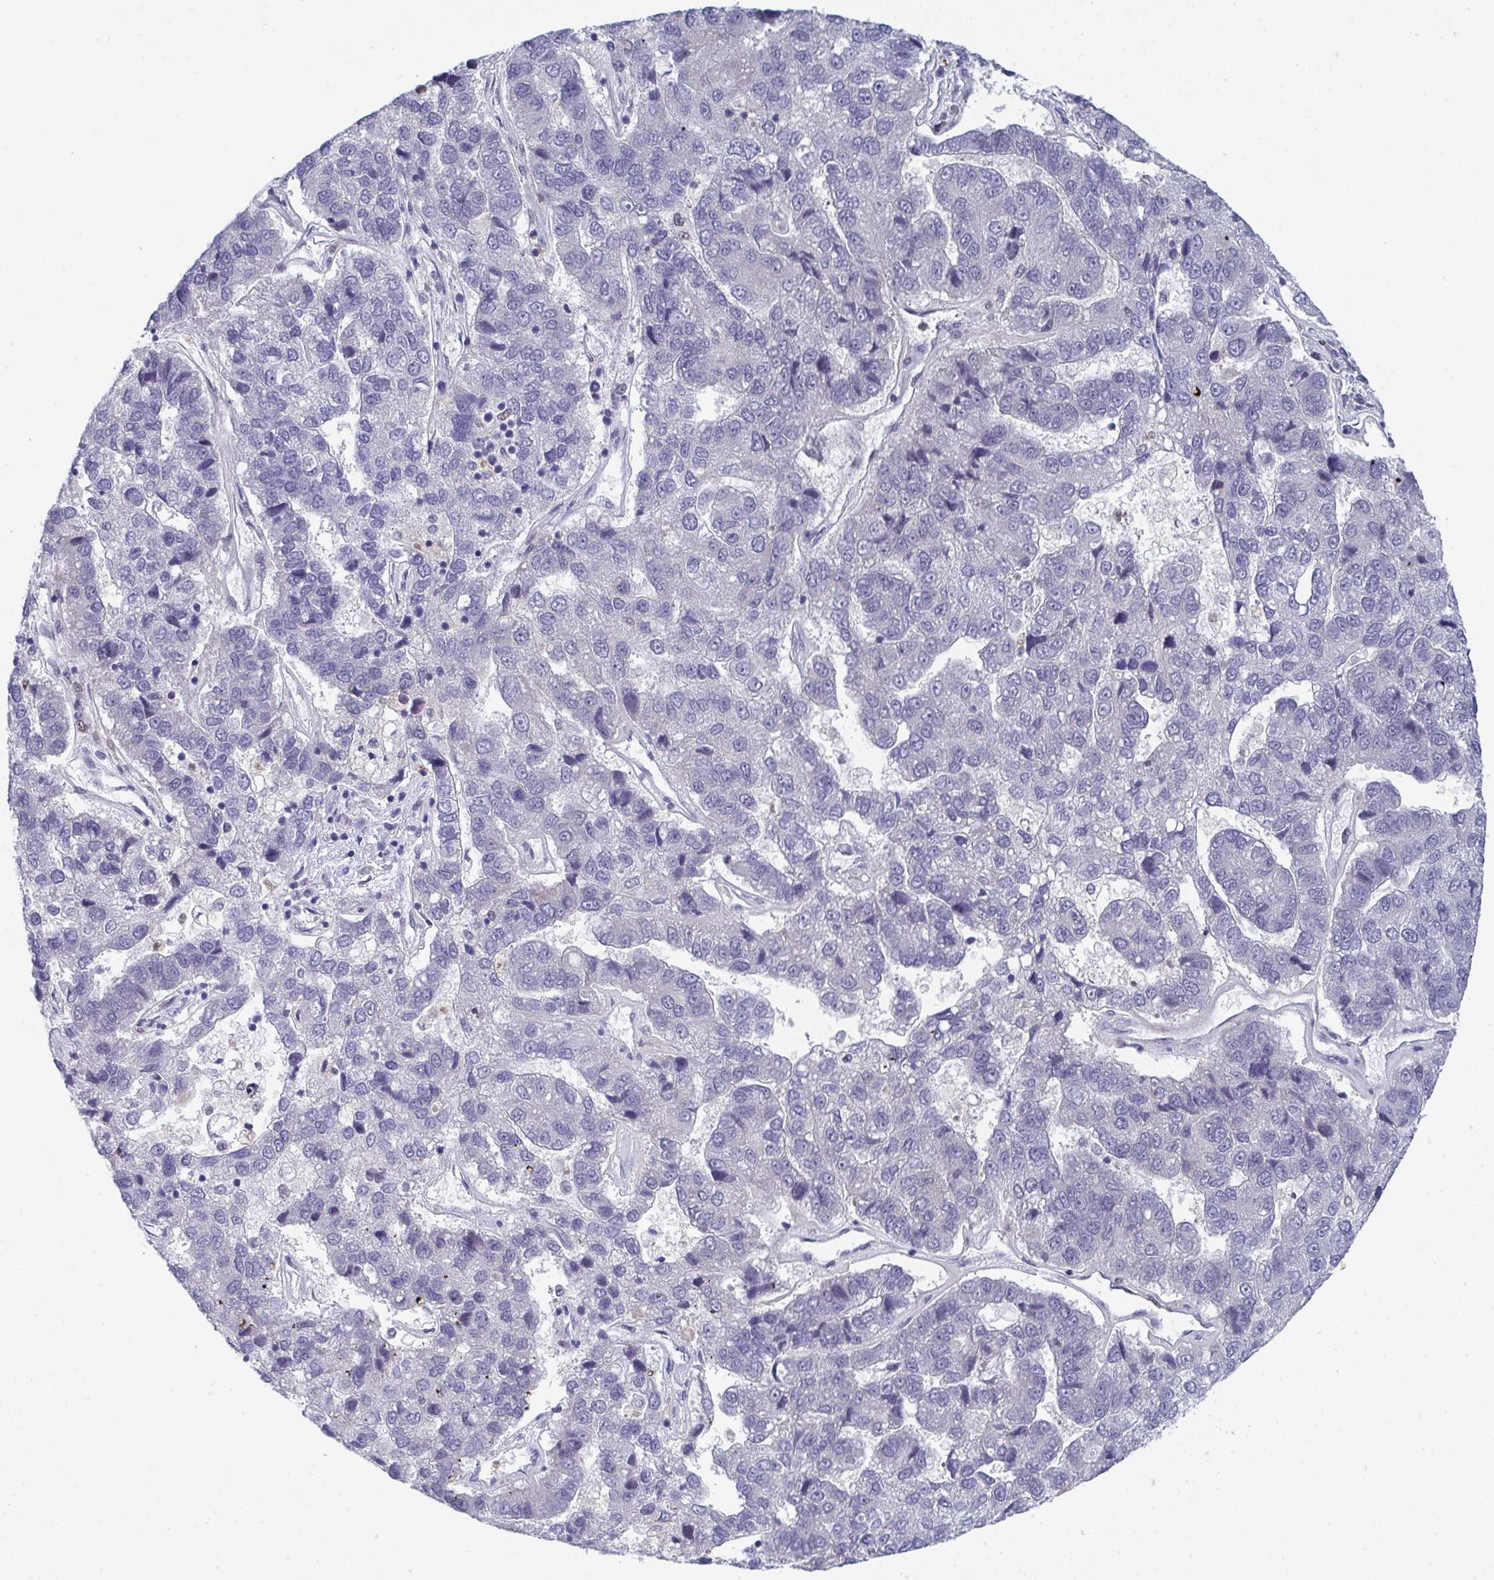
{"staining": {"intensity": "negative", "quantity": "none", "location": "none"}, "tissue": "pancreatic cancer", "cell_type": "Tumor cells", "image_type": "cancer", "snomed": [{"axis": "morphology", "description": "Adenocarcinoma, NOS"}, {"axis": "topography", "description": "Pancreas"}], "caption": "Immunohistochemistry (IHC) of pancreatic adenocarcinoma exhibits no positivity in tumor cells. The staining is performed using DAB brown chromogen with nuclei counter-stained in using hematoxylin.", "gene": "JDP2", "patient": {"sex": "female", "age": 61}}